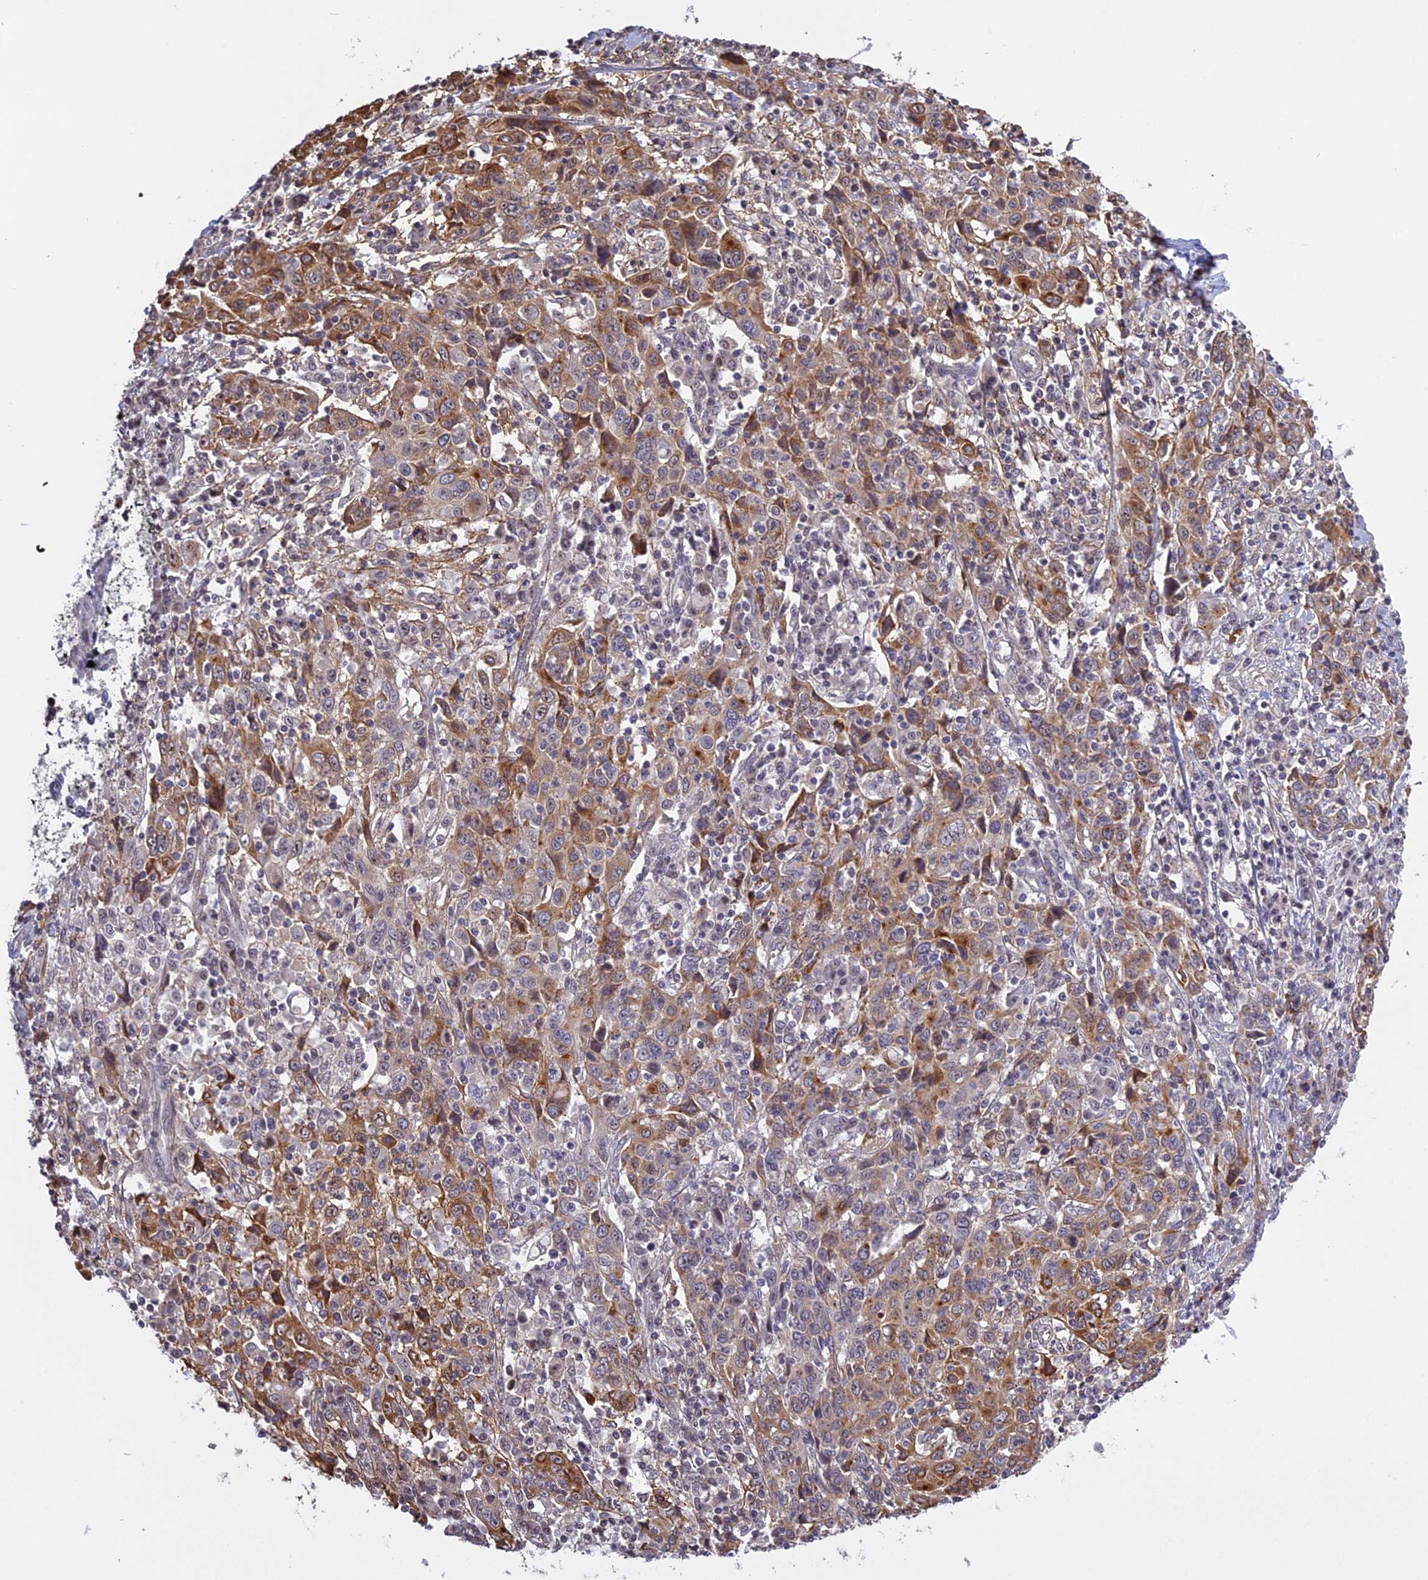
{"staining": {"intensity": "moderate", "quantity": "25%-75%", "location": "cytoplasmic/membranous"}, "tissue": "cervical cancer", "cell_type": "Tumor cells", "image_type": "cancer", "snomed": [{"axis": "morphology", "description": "Squamous cell carcinoma, NOS"}, {"axis": "topography", "description": "Cervix"}], "caption": "This image demonstrates cervical squamous cell carcinoma stained with IHC to label a protein in brown. The cytoplasmic/membranous of tumor cells show moderate positivity for the protein. Nuclei are counter-stained blue.", "gene": "MGA", "patient": {"sex": "female", "age": 46}}